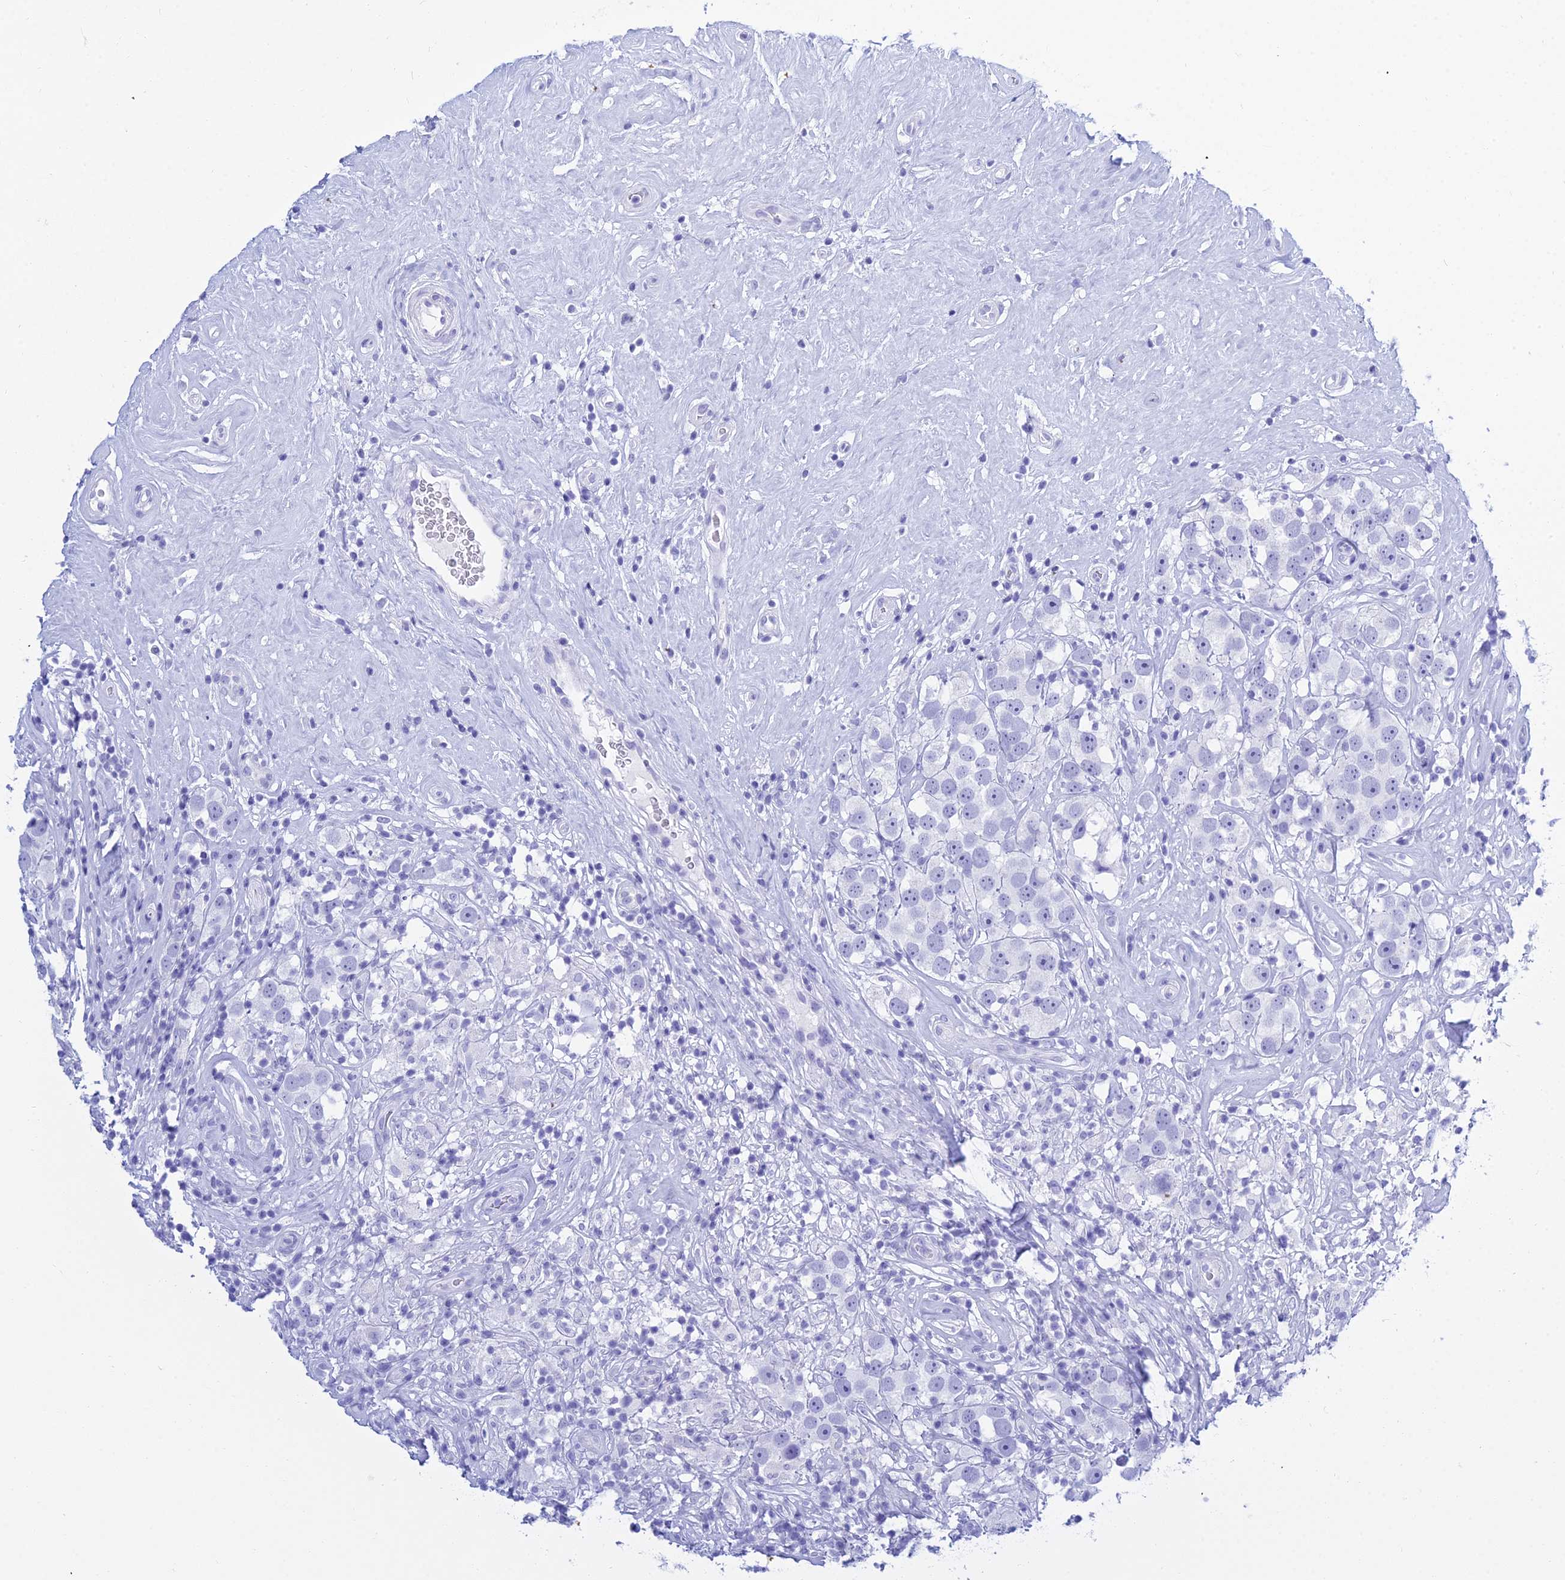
{"staining": {"intensity": "negative", "quantity": "none", "location": "none"}, "tissue": "testis cancer", "cell_type": "Tumor cells", "image_type": "cancer", "snomed": [{"axis": "morphology", "description": "Seminoma, NOS"}, {"axis": "topography", "description": "Testis"}], "caption": "Testis cancer stained for a protein using immunohistochemistry displays no positivity tumor cells.", "gene": "PATE4", "patient": {"sex": "male", "age": 49}}